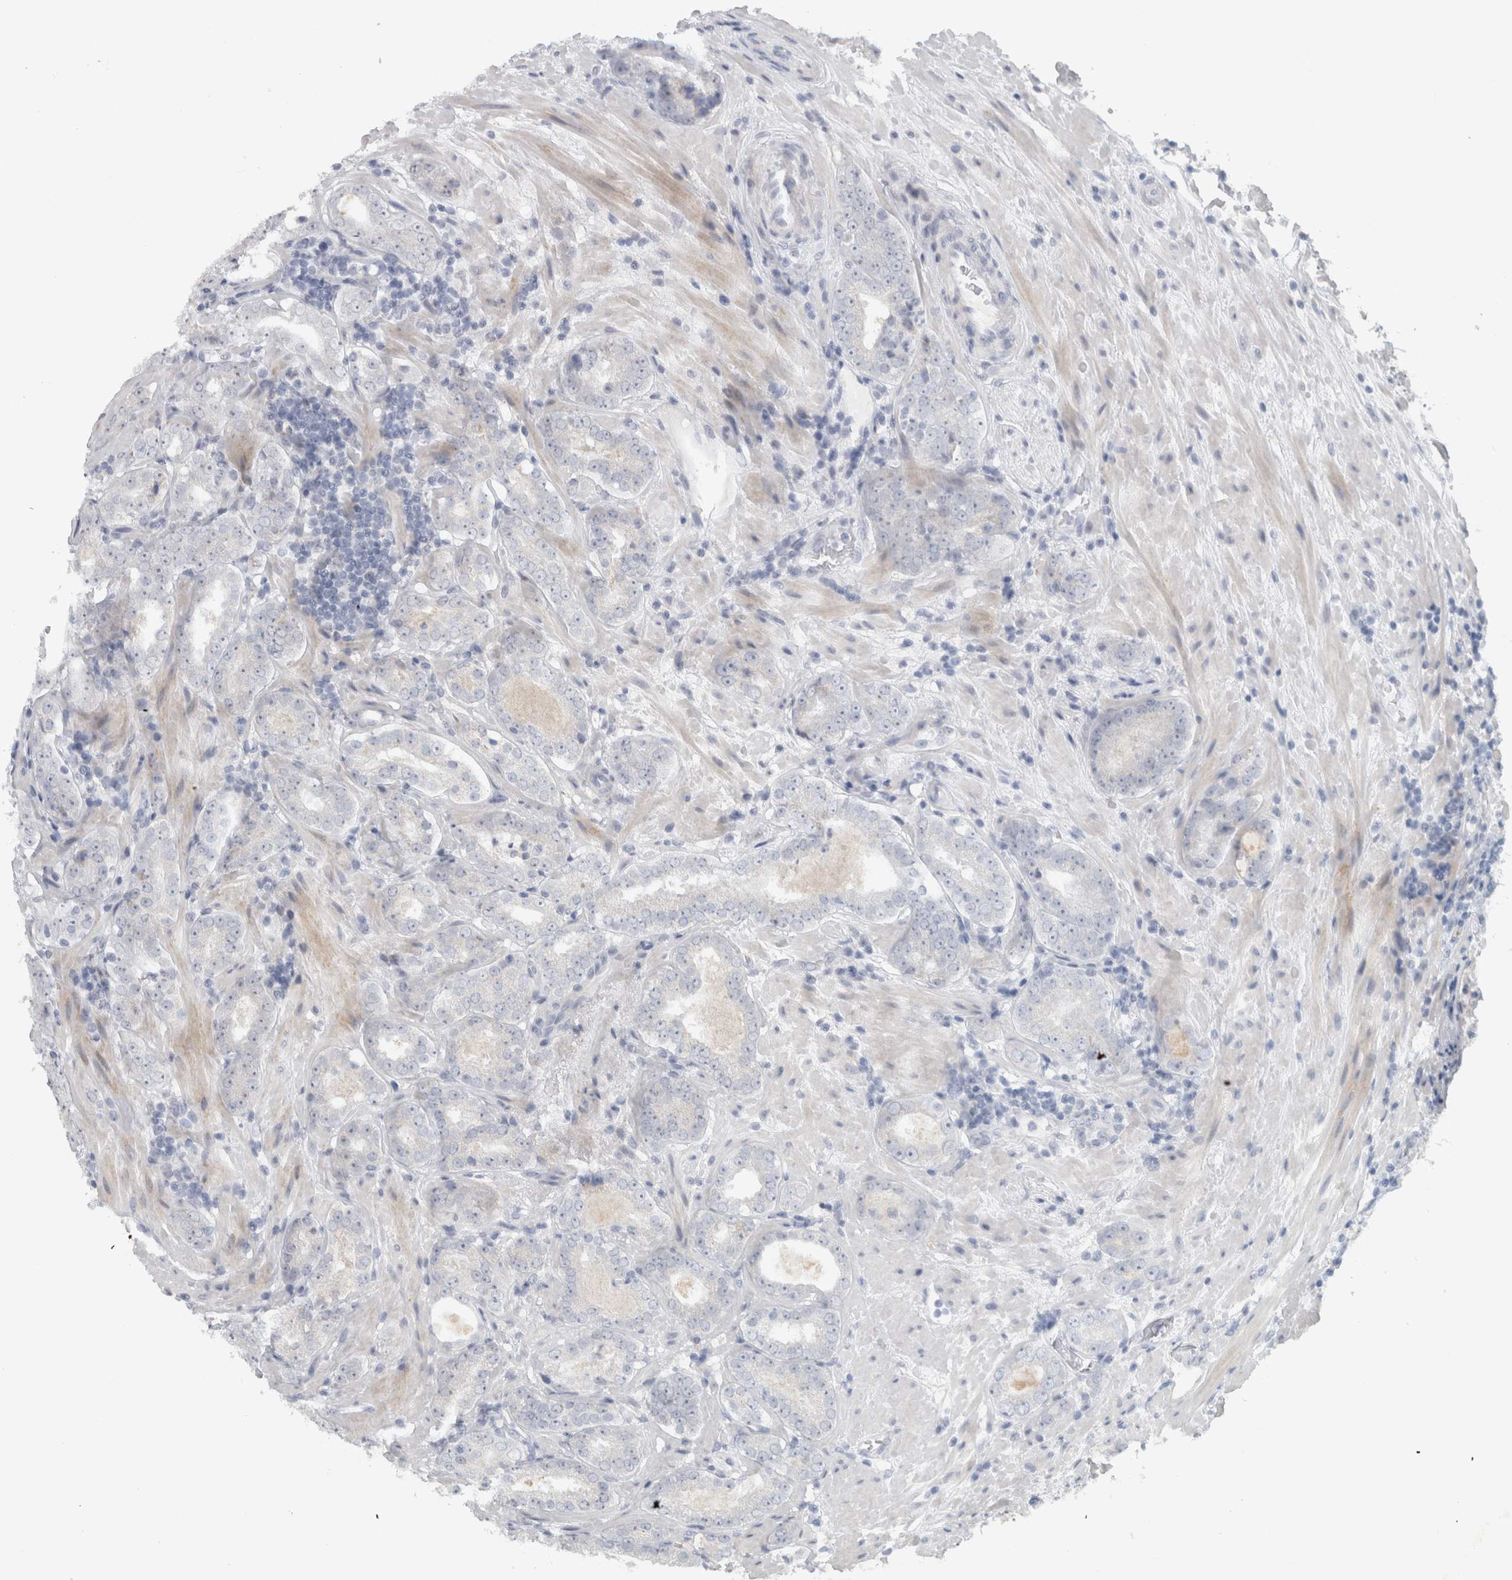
{"staining": {"intensity": "negative", "quantity": "none", "location": "none"}, "tissue": "prostate cancer", "cell_type": "Tumor cells", "image_type": "cancer", "snomed": [{"axis": "morphology", "description": "Adenocarcinoma, Low grade"}, {"axis": "topography", "description": "Prostate"}], "caption": "An immunohistochemistry image of prostate cancer (adenocarcinoma (low-grade)) is shown. There is no staining in tumor cells of prostate cancer (adenocarcinoma (low-grade)). The staining was performed using DAB to visualize the protein expression in brown, while the nuclei were stained in blue with hematoxylin (Magnification: 20x).", "gene": "INSRR", "patient": {"sex": "male", "age": 69}}